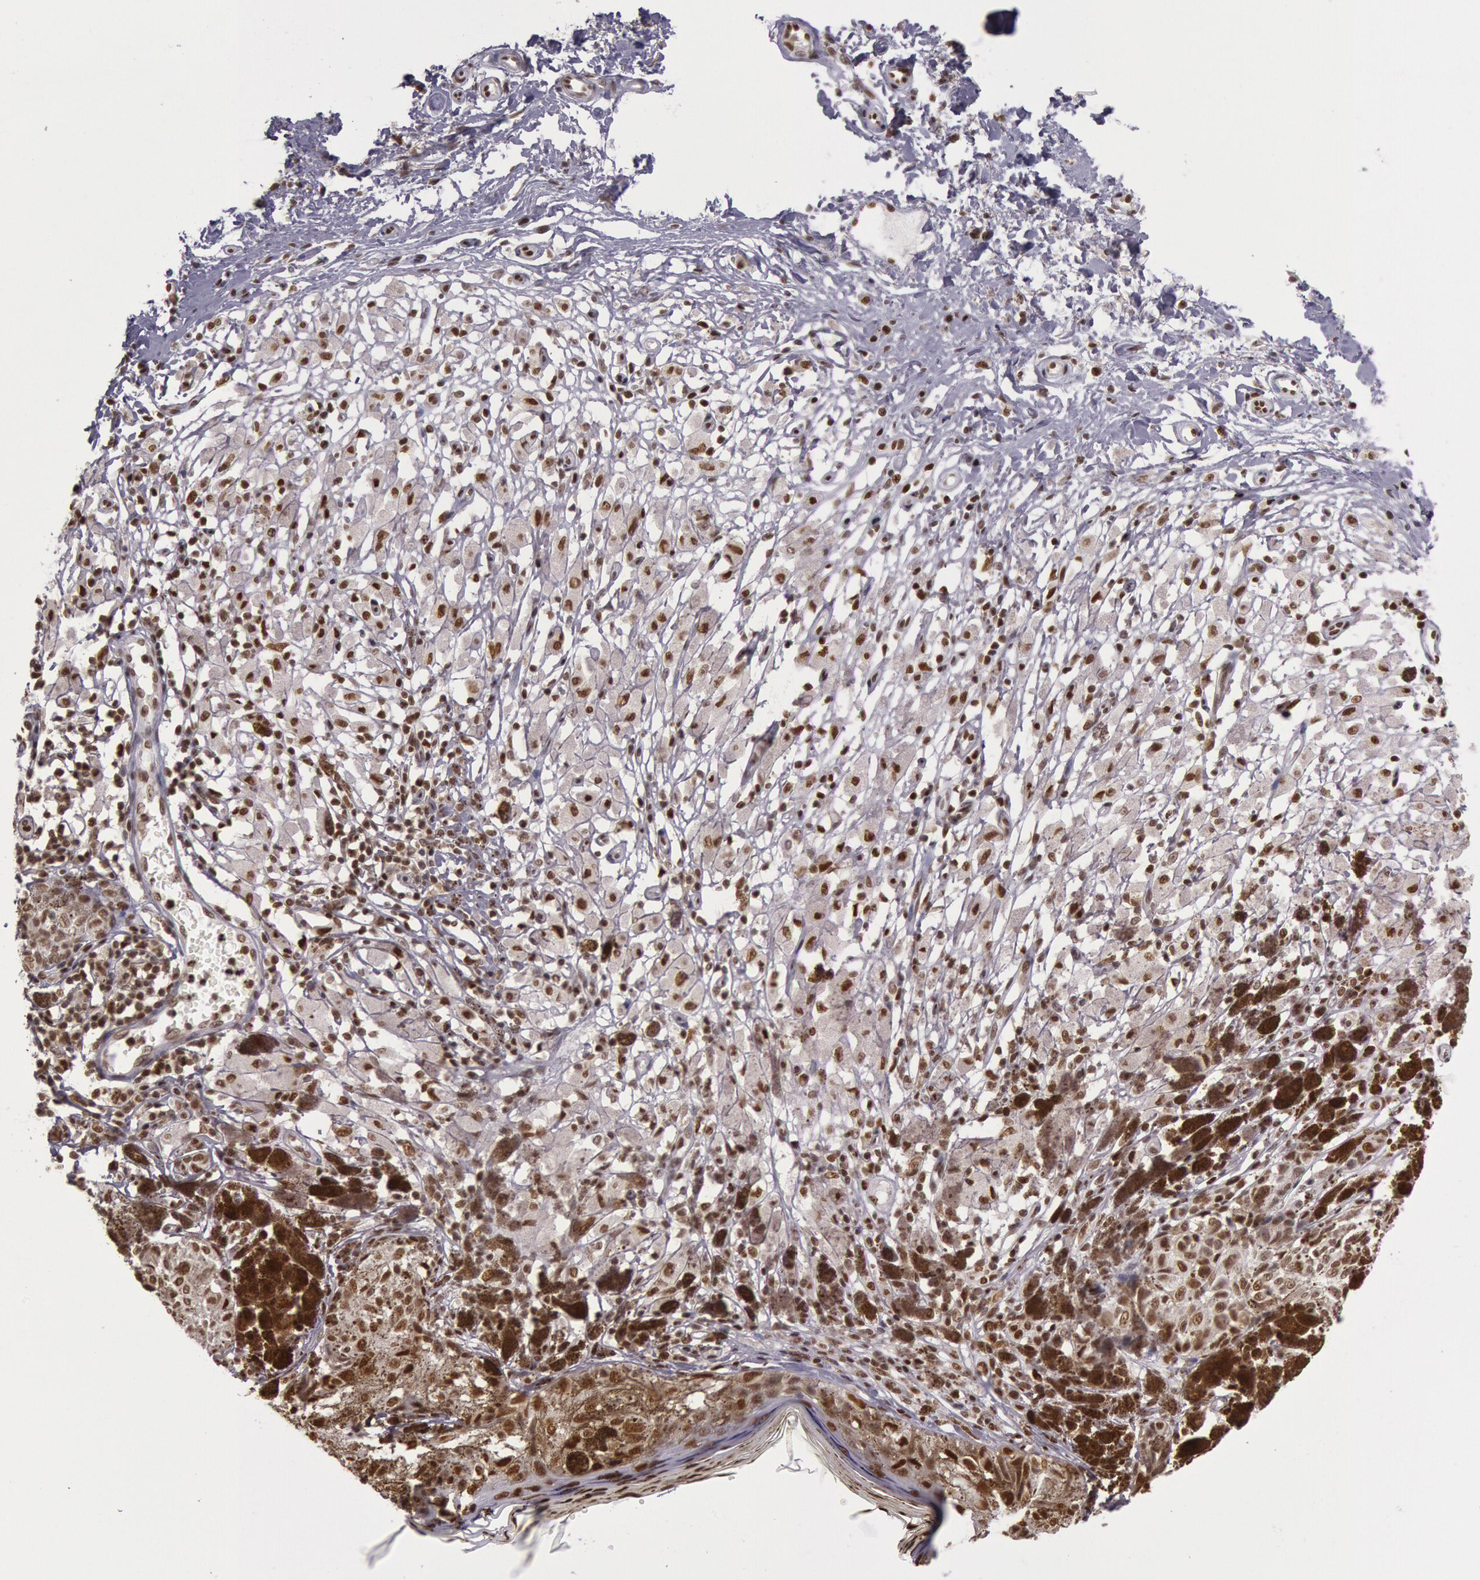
{"staining": {"intensity": "strong", "quantity": ">75%", "location": "nuclear"}, "tissue": "melanoma", "cell_type": "Tumor cells", "image_type": "cancer", "snomed": [{"axis": "morphology", "description": "Malignant melanoma, NOS"}, {"axis": "topography", "description": "Skin"}], "caption": "Tumor cells exhibit high levels of strong nuclear expression in approximately >75% of cells in human malignant melanoma.", "gene": "ESS2", "patient": {"sex": "male", "age": 88}}